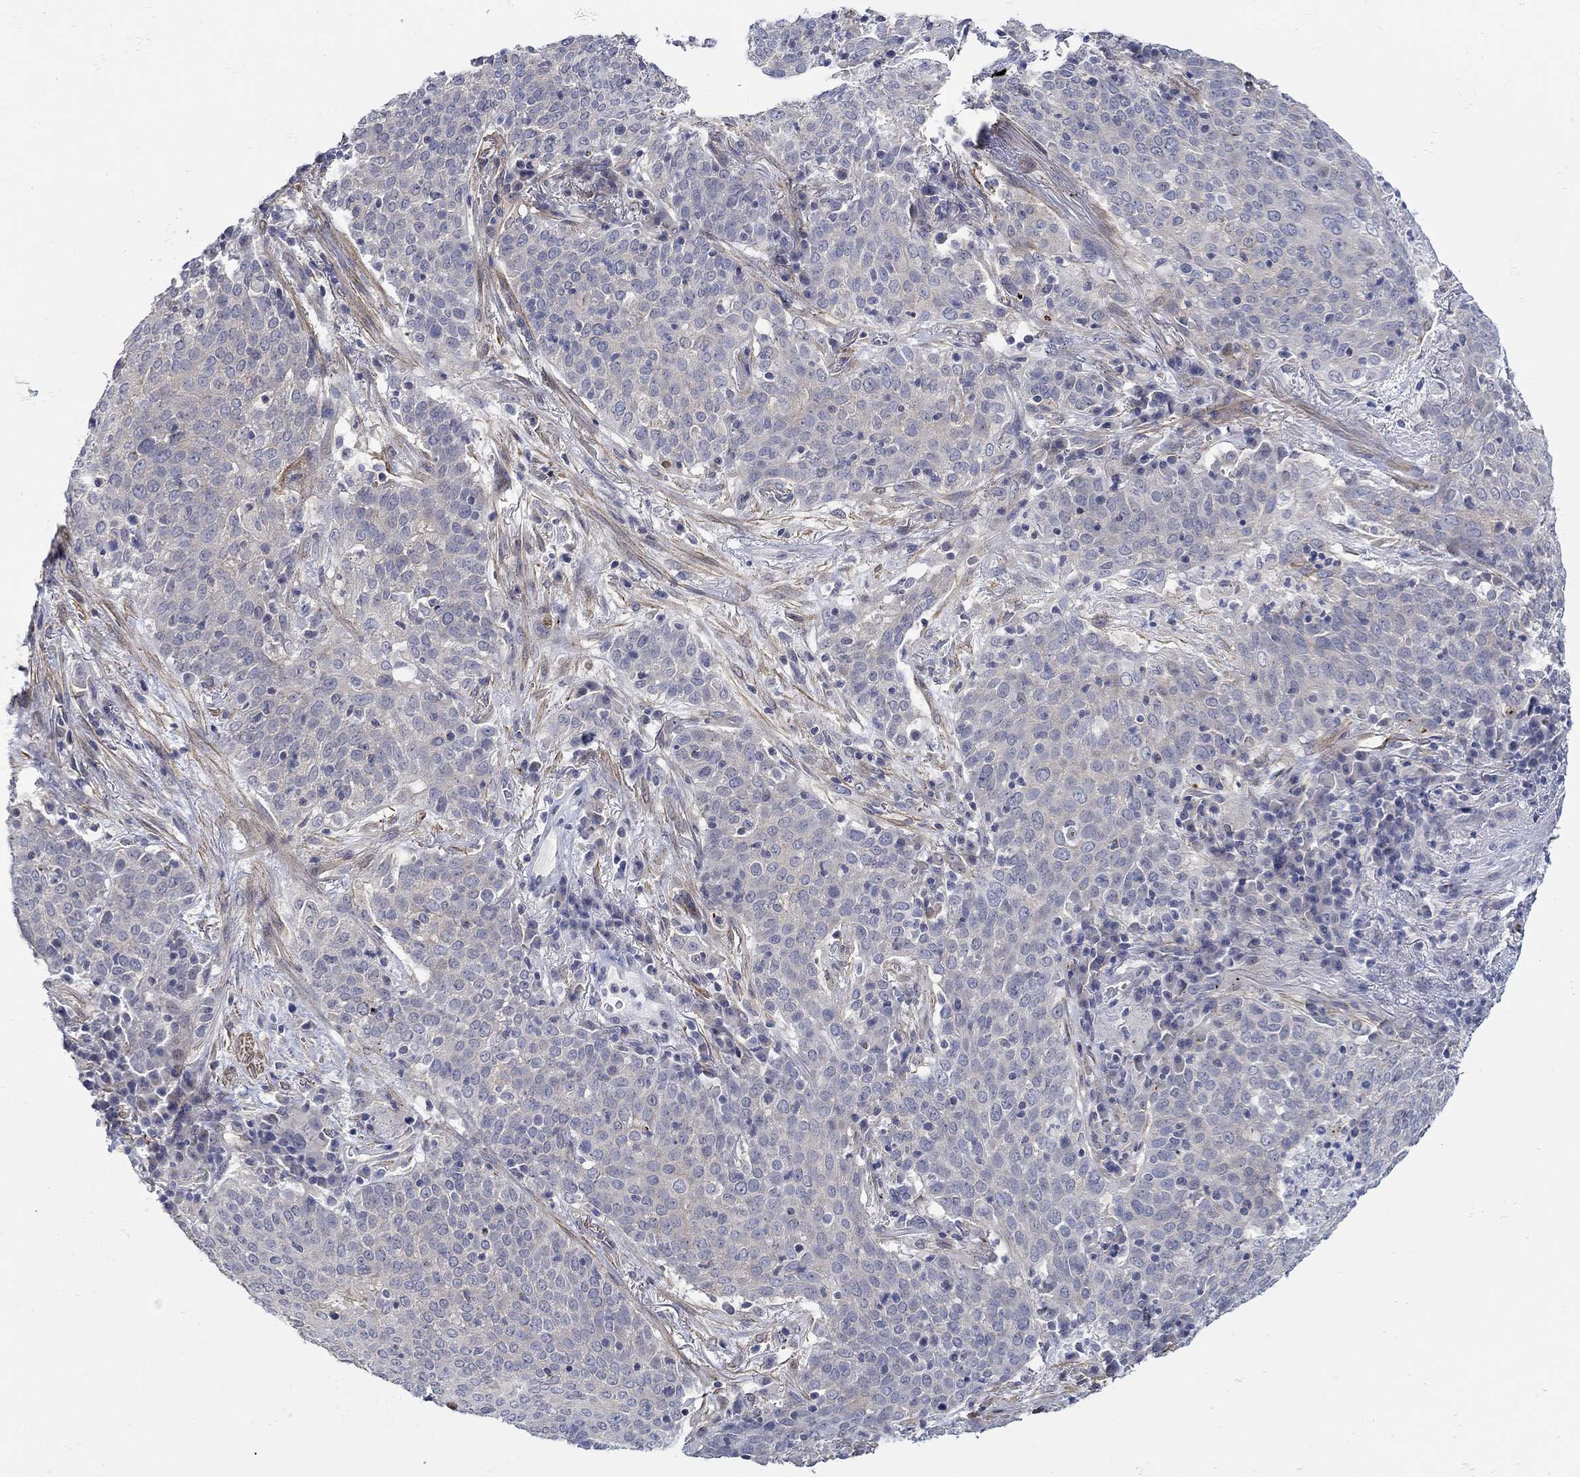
{"staining": {"intensity": "weak", "quantity": "25%-75%", "location": "cytoplasmic/membranous"}, "tissue": "lung cancer", "cell_type": "Tumor cells", "image_type": "cancer", "snomed": [{"axis": "morphology", "description": "Squamous cell carcinoma, NOS"}, {"axis": "topography", "description": "Lung"}], "caption": "The histopathology image shows immunohistochemical staining of squamous cell carcinoma (lung). There is weak cytoplasmic/membranous staining is seen in about 25%-75% of tumor cells.", "gene": "SCN7A", "patient": {"sex": "male", "age": 82}}